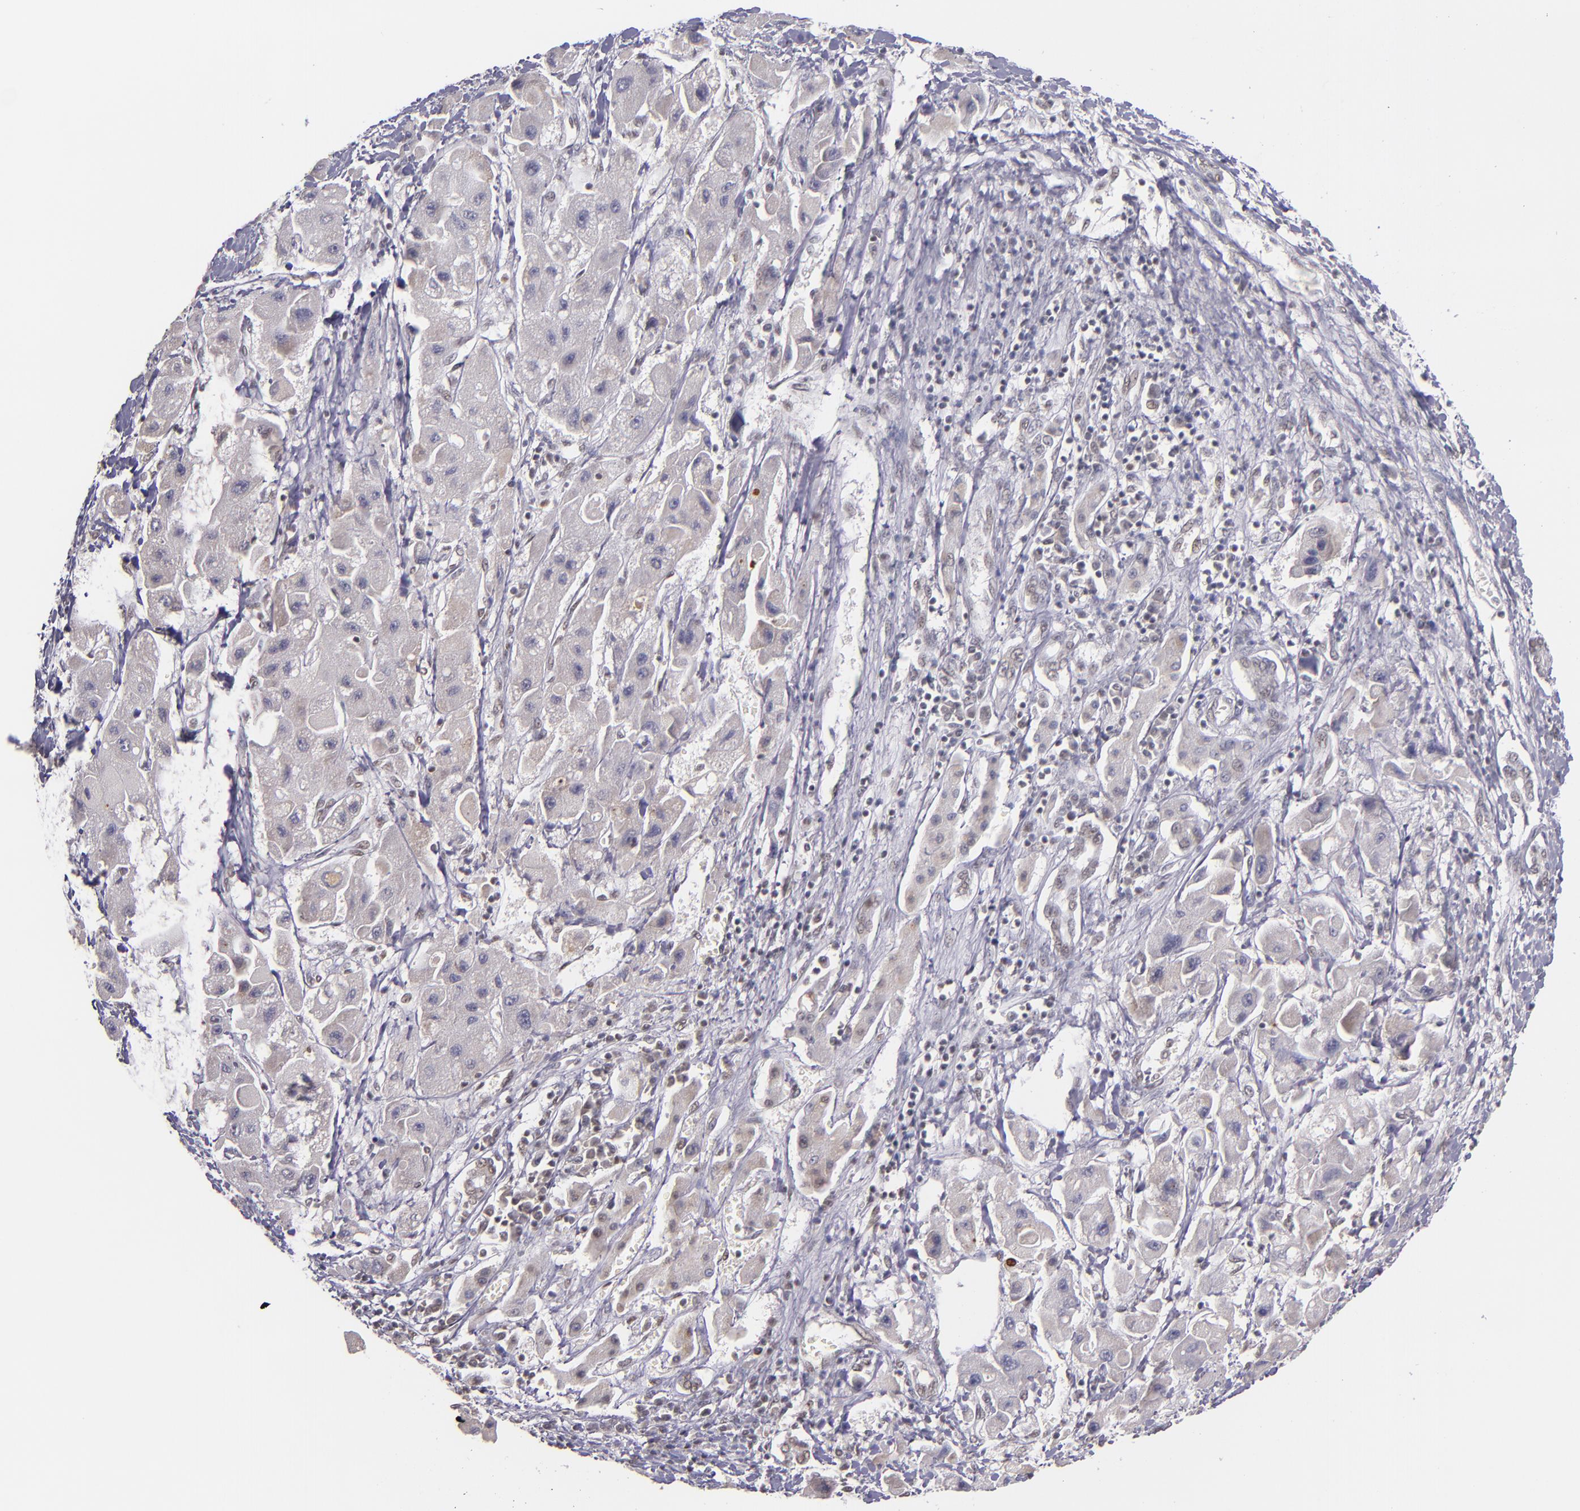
{"staining": {"intensity": "weak", "quantity": "25%-75%", "location": "cytoplasmic/membranous"}, "tissue": "liver cancer", "cell_type": "Tumor cells", "image_type": "cancer", "snomed": [{"axis": "morphology", "description": "Carcinoma, Hepatocellular, NOS"}, {"axis": "topography", "description": "Liver"}], "caption": "Tumor cells display weak cytoplasmic/membranous expression in approximately 25%-75% of cells in liver cancer. (Stains: DAB (3,3'-diaminobenzidine) in brown, nuclei in blue, Microscopy: brightfield microscopy at high magnification).", "gene": "ZNF148", "patient": {"sex": "male", "age": 24}}